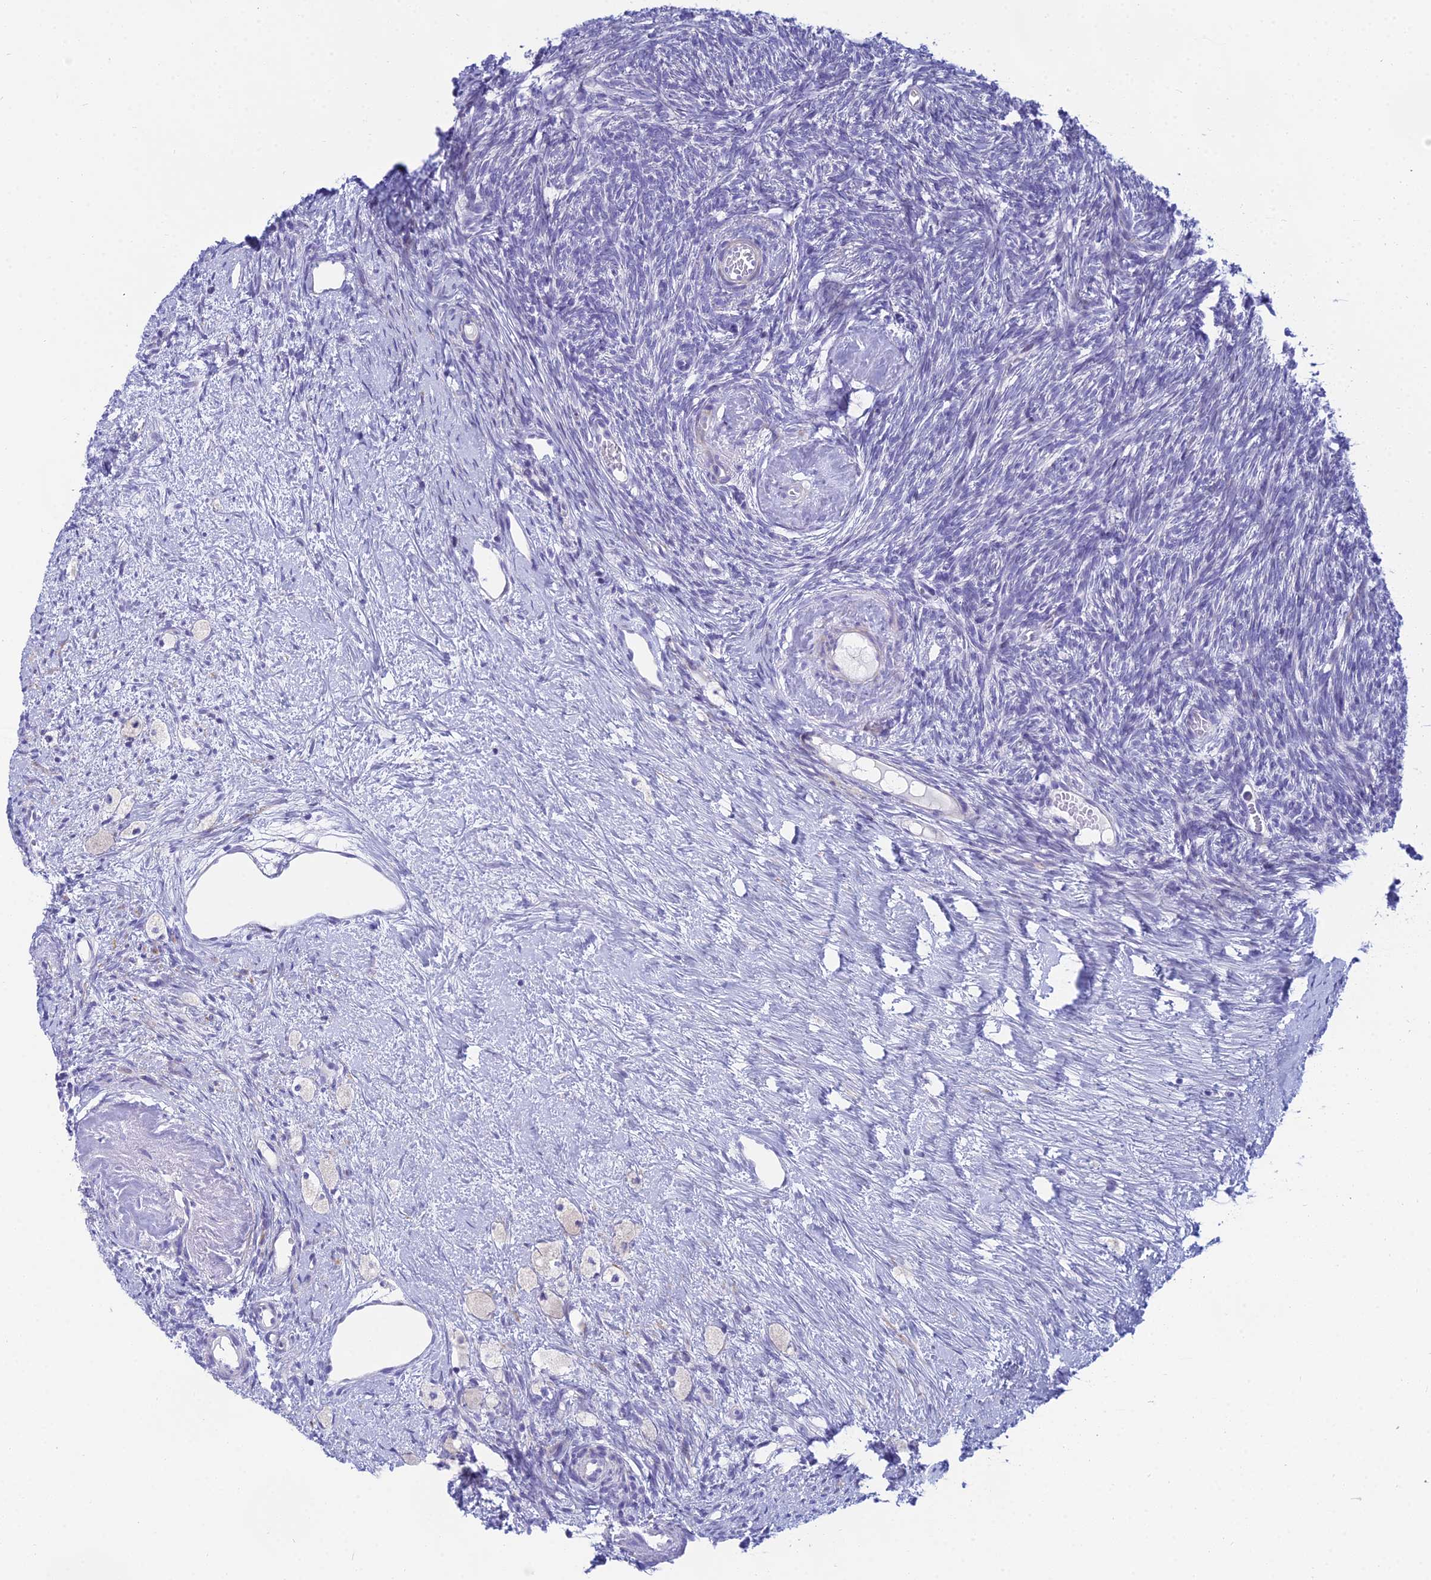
{"staining": {"intensity": "negative", "quantity": "none", "location": "none"}, "tissue": "ovary", "cell_type": "Ovarian stroma cells", "image_type": "normal", "snomed": [{"axis": "morphology", "description": "Normal tissue, NOS"}, {"axis": "topography", "description": "Ovary"}], "caption": "Ovarian stroma cells show no significant protein positivity in unremarkable ovary. The staining was performed using DAB (3,3'-diaminobenzidine) to visualize the protein expression in brown, while the nuclei were stained in blue with hematoxylin (Magnification: 20x).", "gene": "PRR13", "patient": {"sex": "female", "age": 51}}